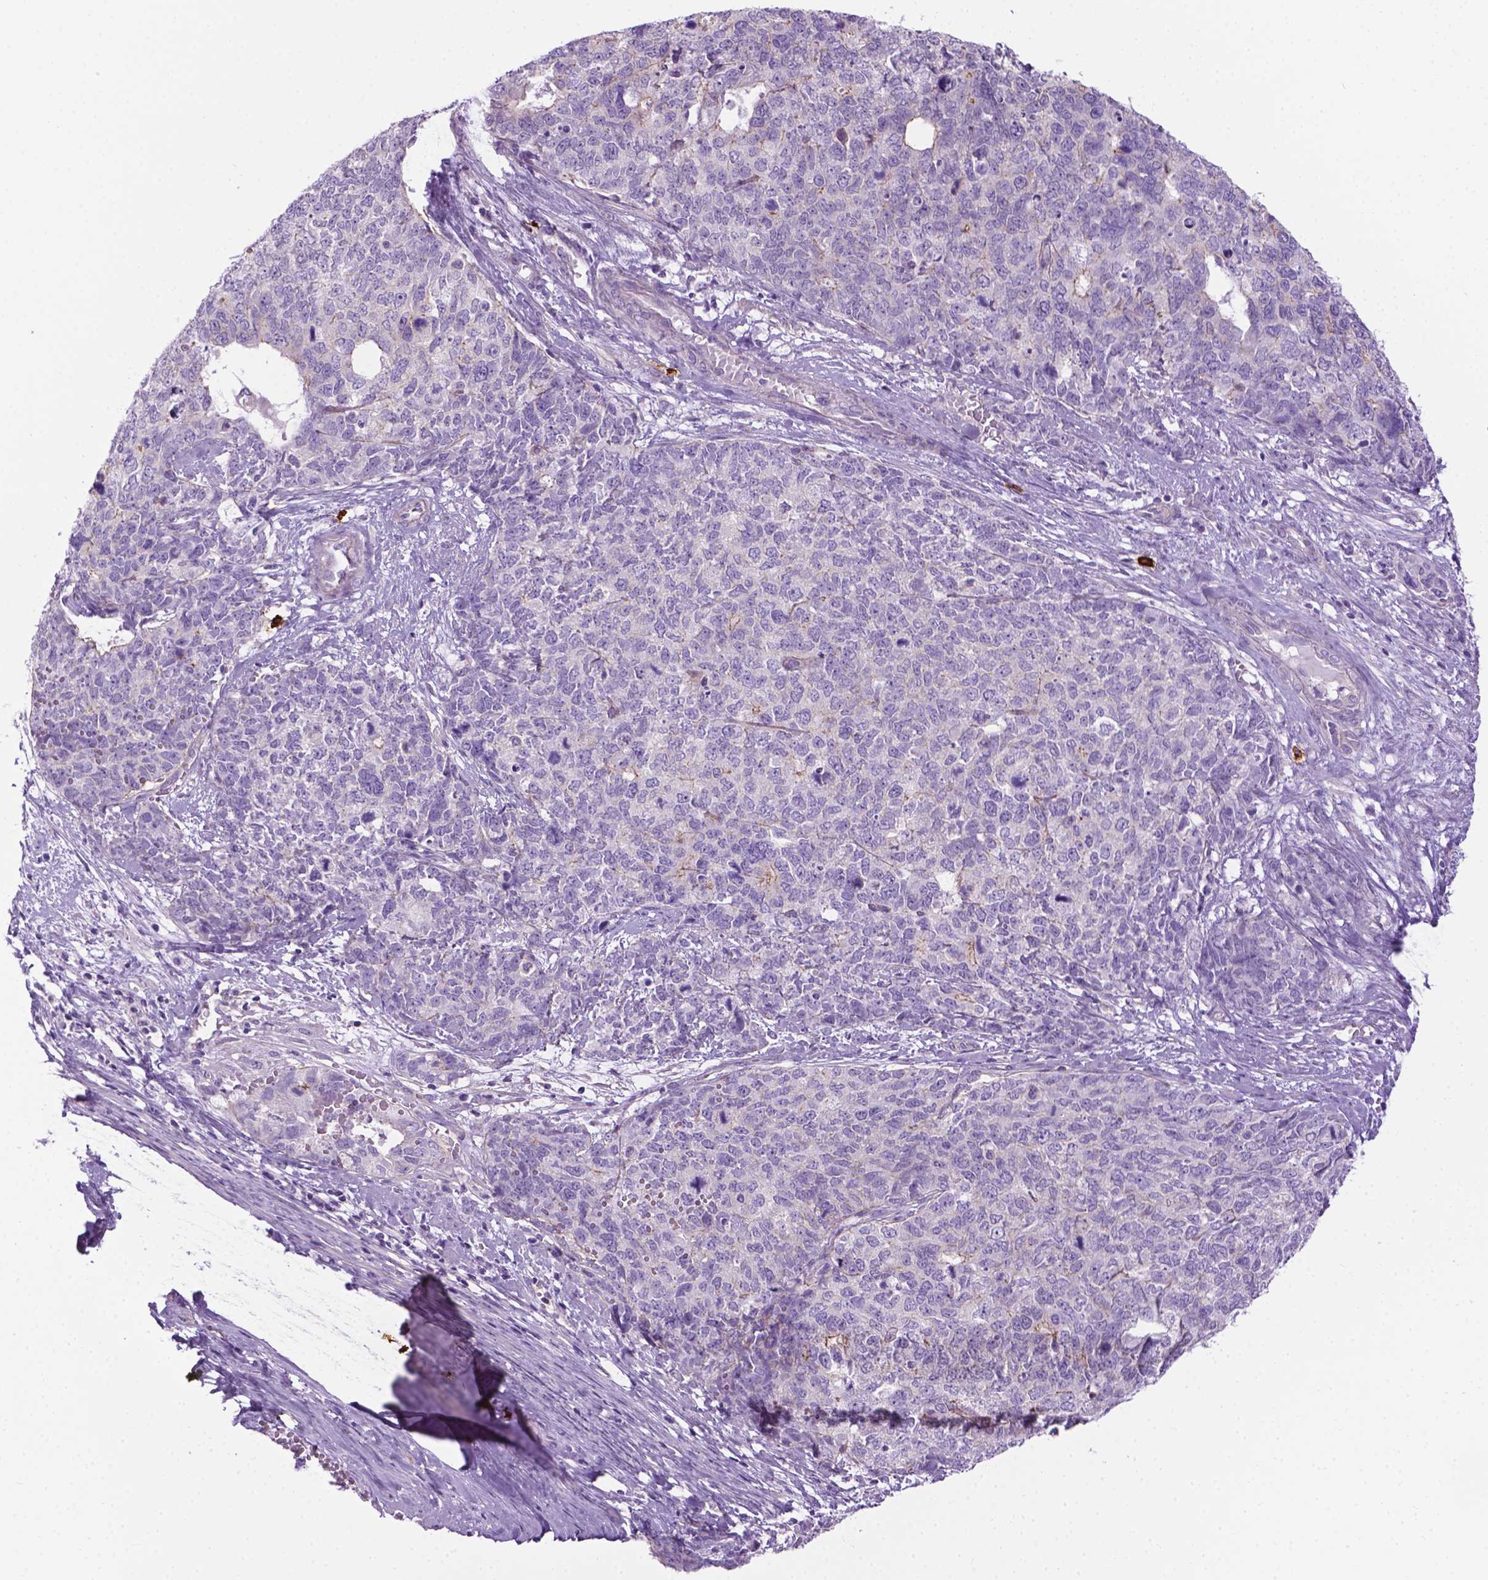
{"staining": {"intensity": "negative", "quantity": "none", "location": "none"}, "tissue": "cervical cancer", "cell_type": "Tumor cells", "image_type": "cancer", "snomed": [{"axis": "morphology", "description": "Squamous cell carcinoma, NOS"}, {"axis": "topography", "description": "Cervix"}], "caption": "Cervical squamous cell carcinoma stained for a protein using immunohistochemistry exhibits no staining tumor cells.", "gene": "SPECC1L", "patient": {"sex": "female", "age": 63}}